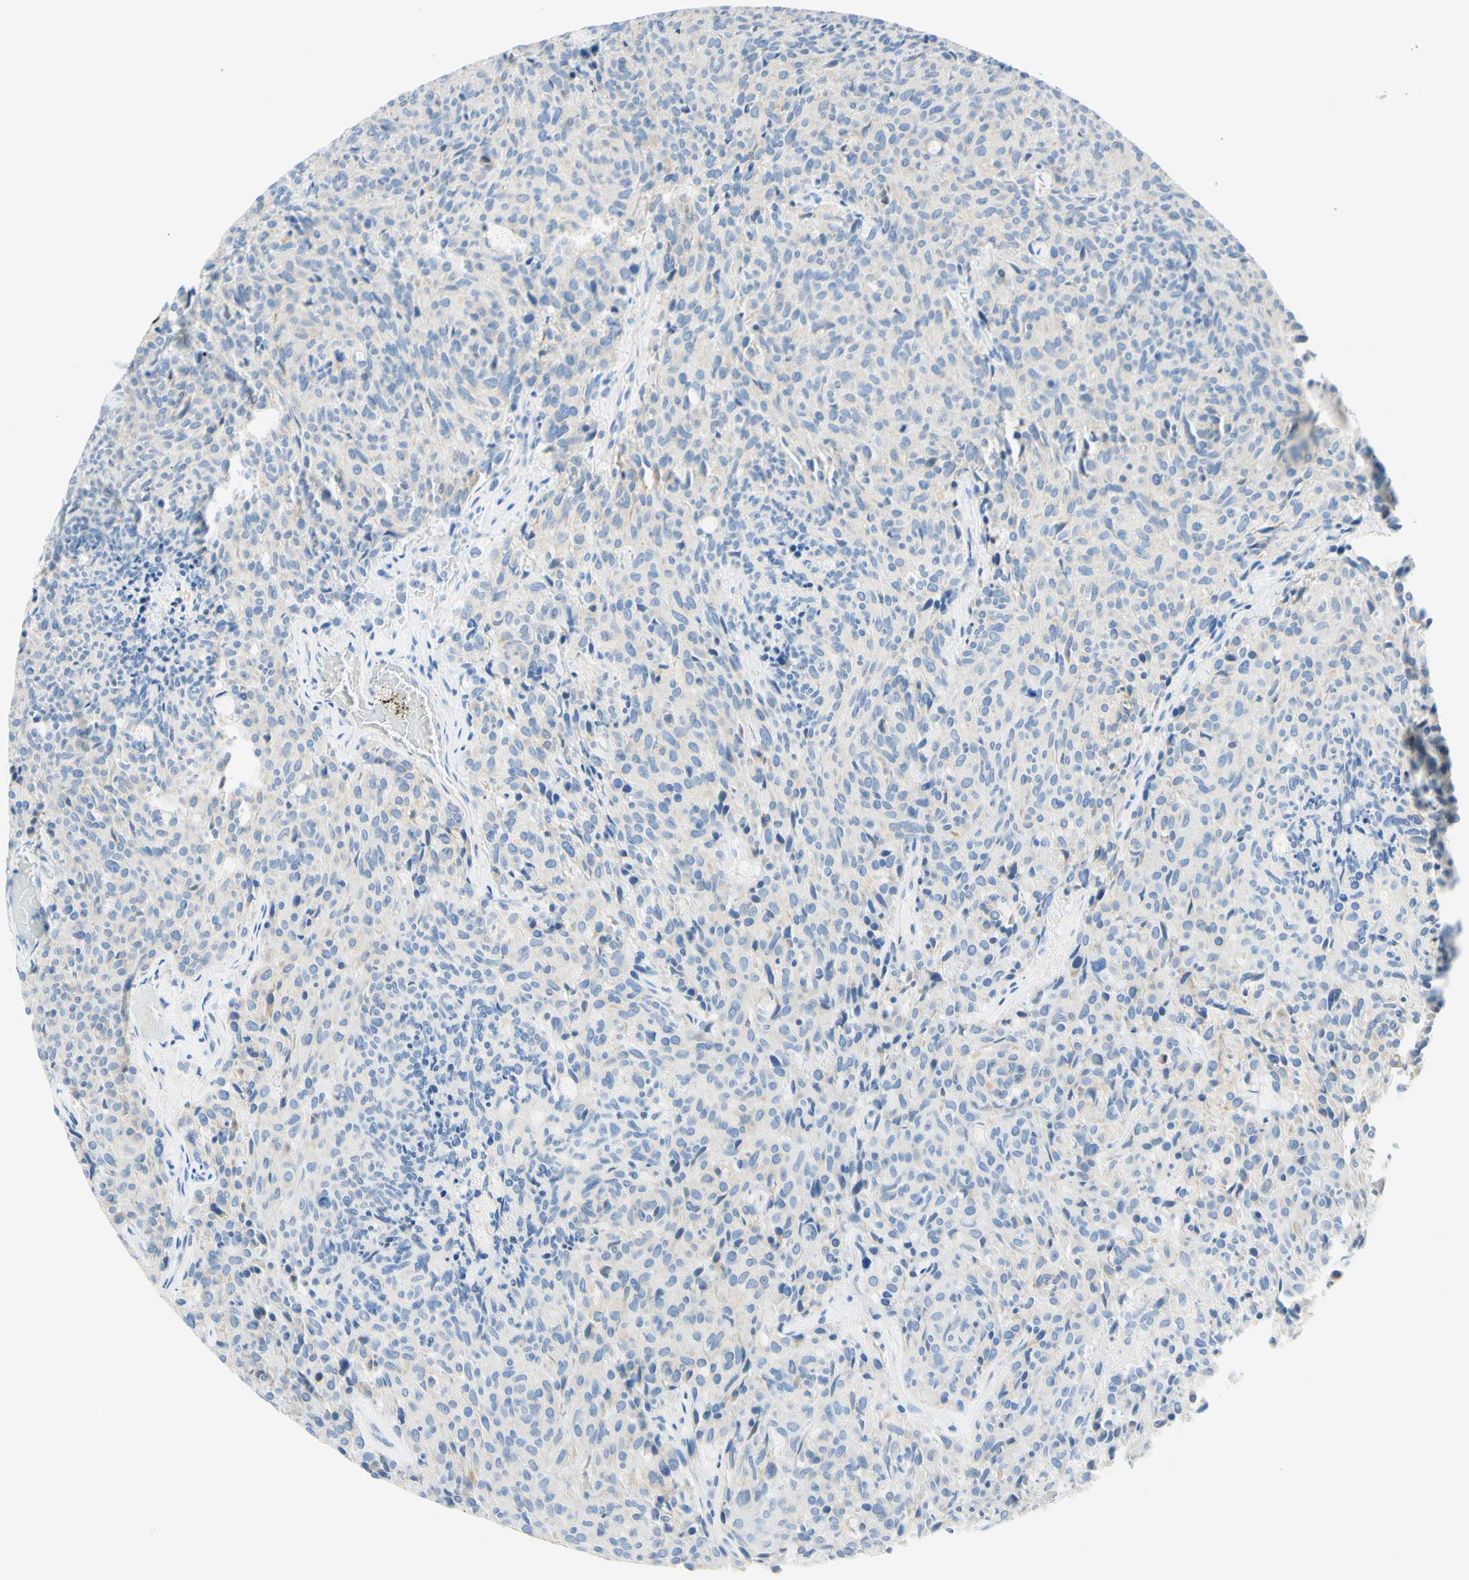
{"staining": {"intensity": "negative", "quantity": "none", "location": "none"}, "tissue": "carcinoid", "cell_type": "Tumor cells", "image_type": "cancer", "snomed": [{"axis": "morphology", "description": "Carcinoid, malignant, NOS"}, {"axis": "topography", "description": "Pancreas"}], "caption": "The immunohistochemistry histopathology image has no significant expression in tumor cells of carcinoid tissue. The staining was performed using DAB to visualize the protein expression in brown, while the nuclei were stained in blue with hematoxylin (Magnification: 20x).", "gene": "LAT", "patient": {"sex": "female", "age": 54}}